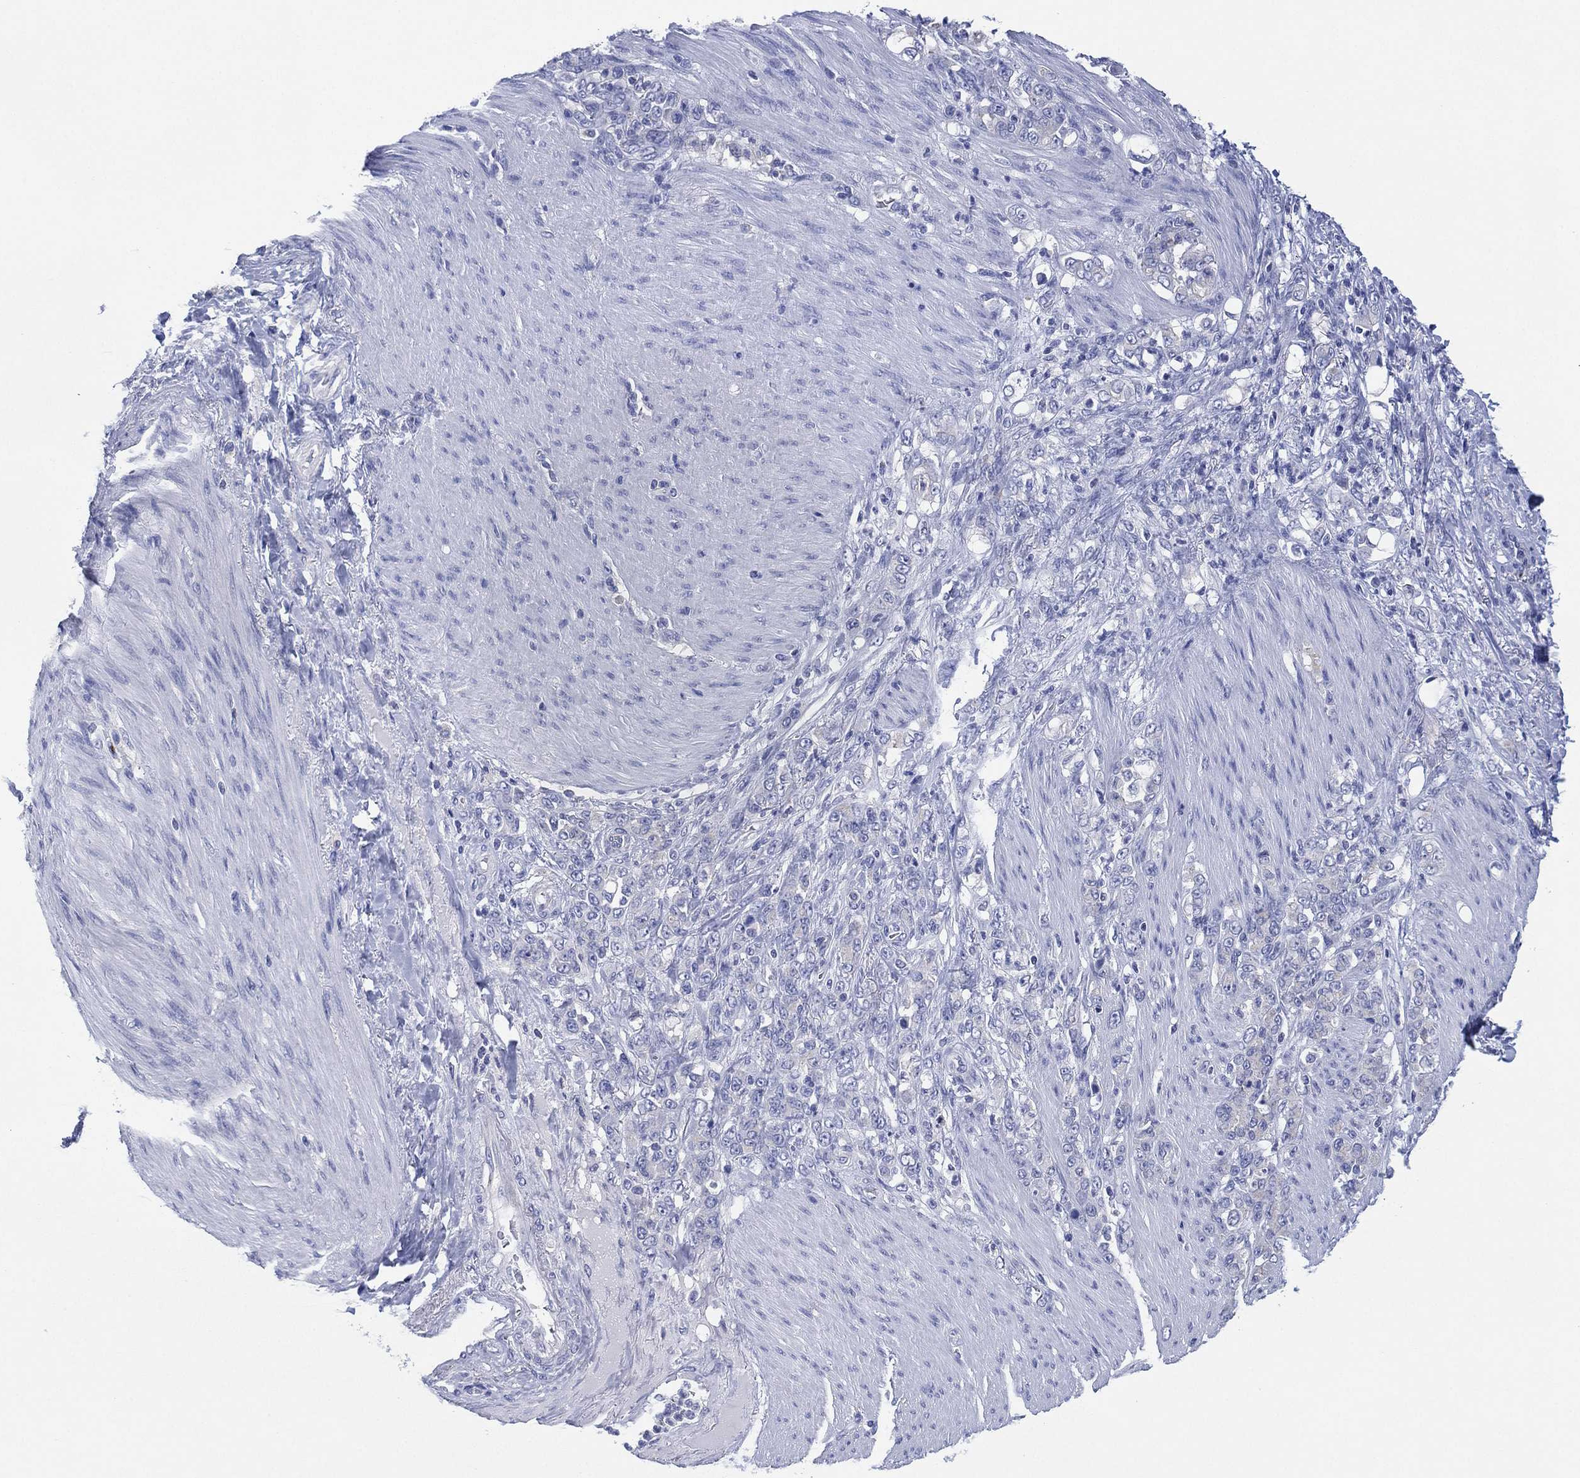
{"staining": {"intensity": "negative", "quantity": "none", "location": "none"}, "tissue": "stomach cancer", "cell_type": "Tumor cells", "image_type": "cancer", "snomed": [{"axis": "morphology", "description": "Adenocarcinoma, NOS"}, {"axis": "topography", "description": "Stomach"}], "caption": "A histopathology image of human stomach adenocarcinoma is negative for staining in tumor cells. (DAB (3,3'-diaminobenzidine) immunohistochemistry with hematoxylin counter stain).", "gene": "CHRNA3", "patient": {"sex": "female", "age": 79}}